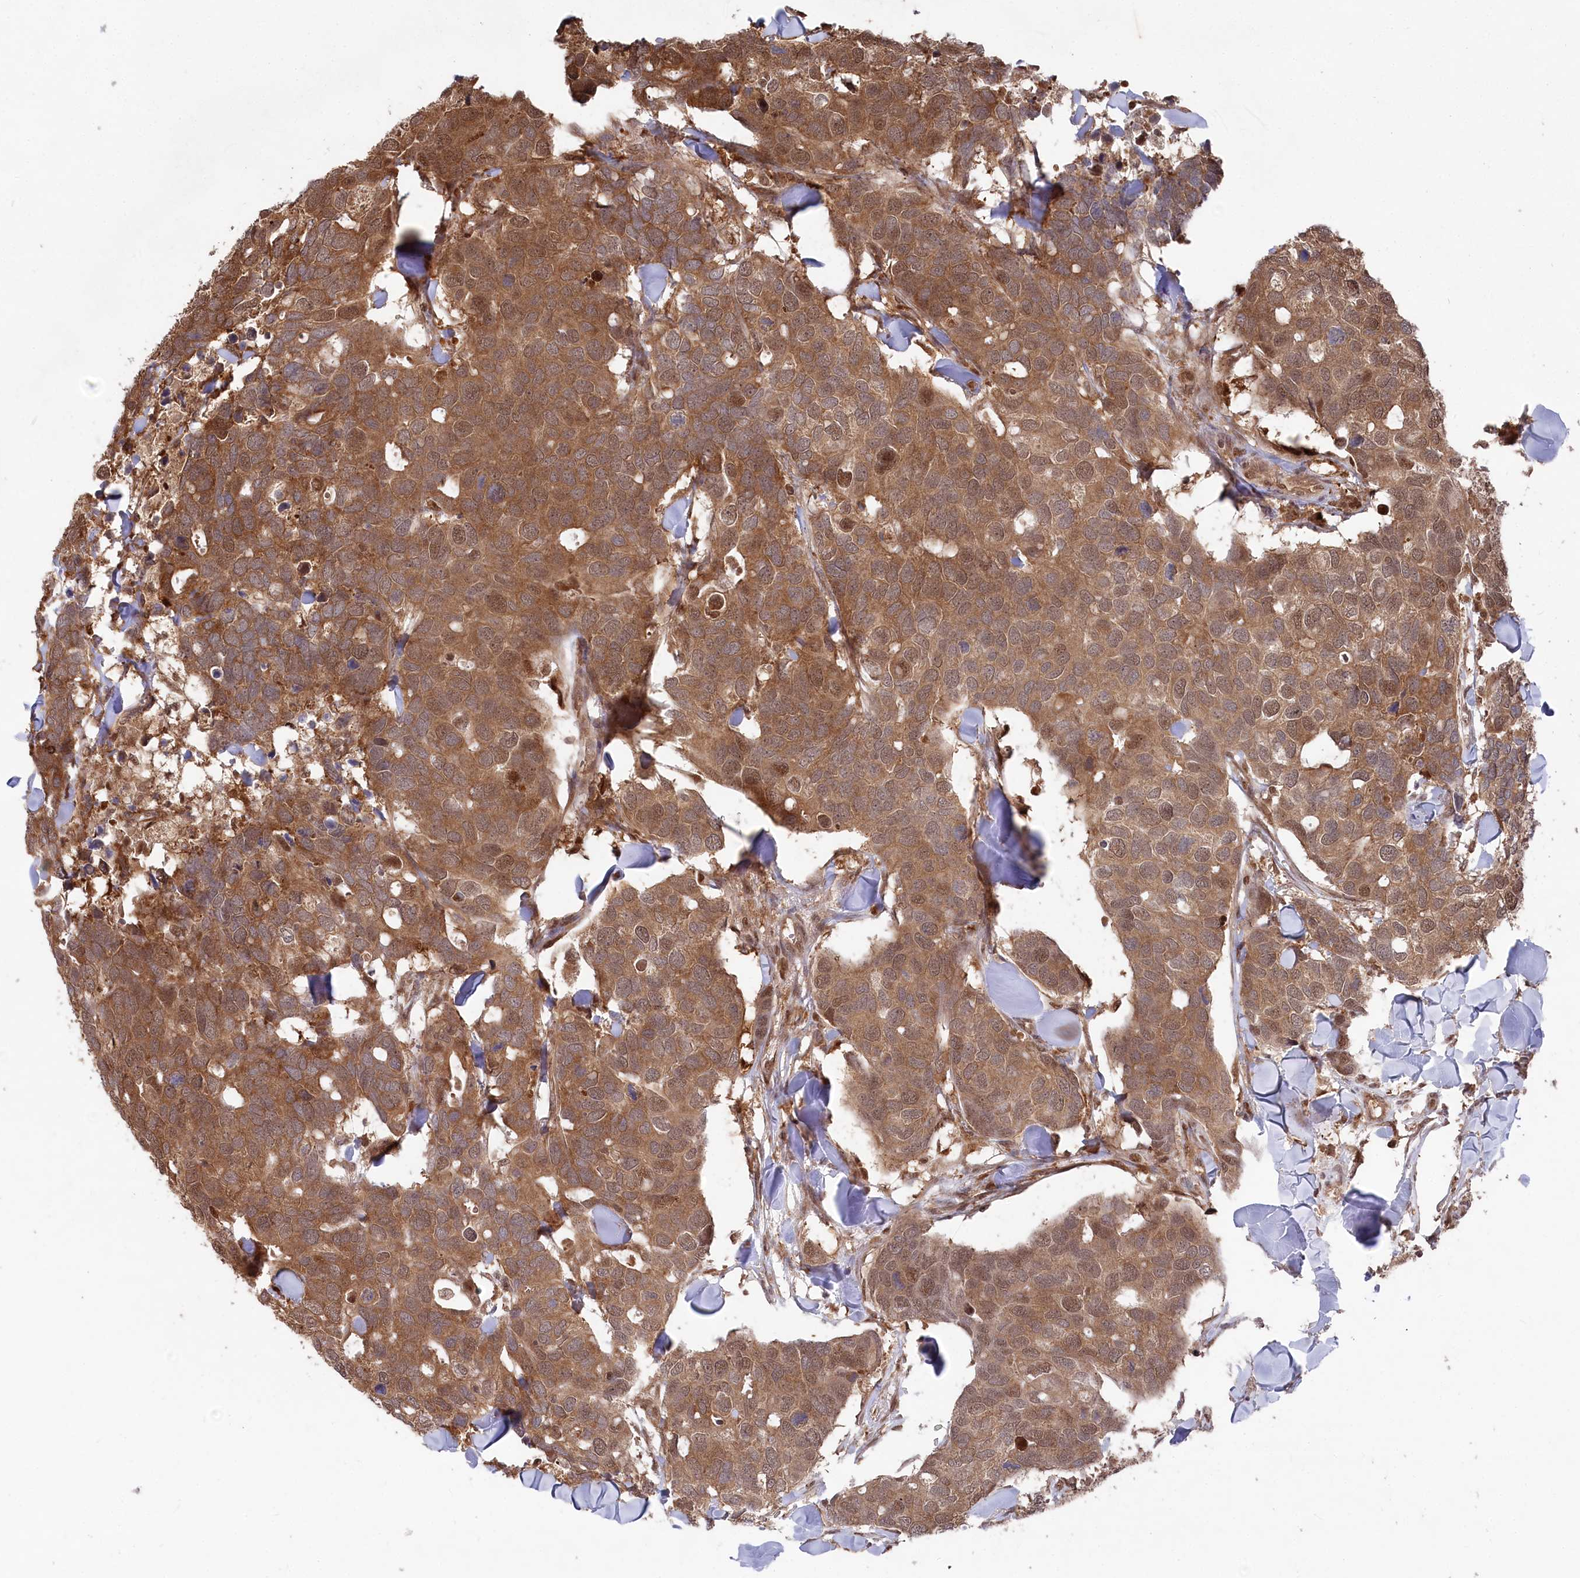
{"staining": {"intensity": "moderate", "quantity": ">75%", "location": "cytoplasmic/membranous,nuclear"}, "tissue": "breast cancer", "cell_type": "Tumor cells", "image_type": "cancer", "snomed": [{"axis": "morphology", "description": "Duct carcinoma"}, {"axis": "topography", "description": "Breast"}], "caption": "Human breast infiltrating ductal carcinoma stained with a protein marker shows moderate staining in tumor cells.", "gene": "PSMA1", "patient": {"sex": "female", "age": 83}}